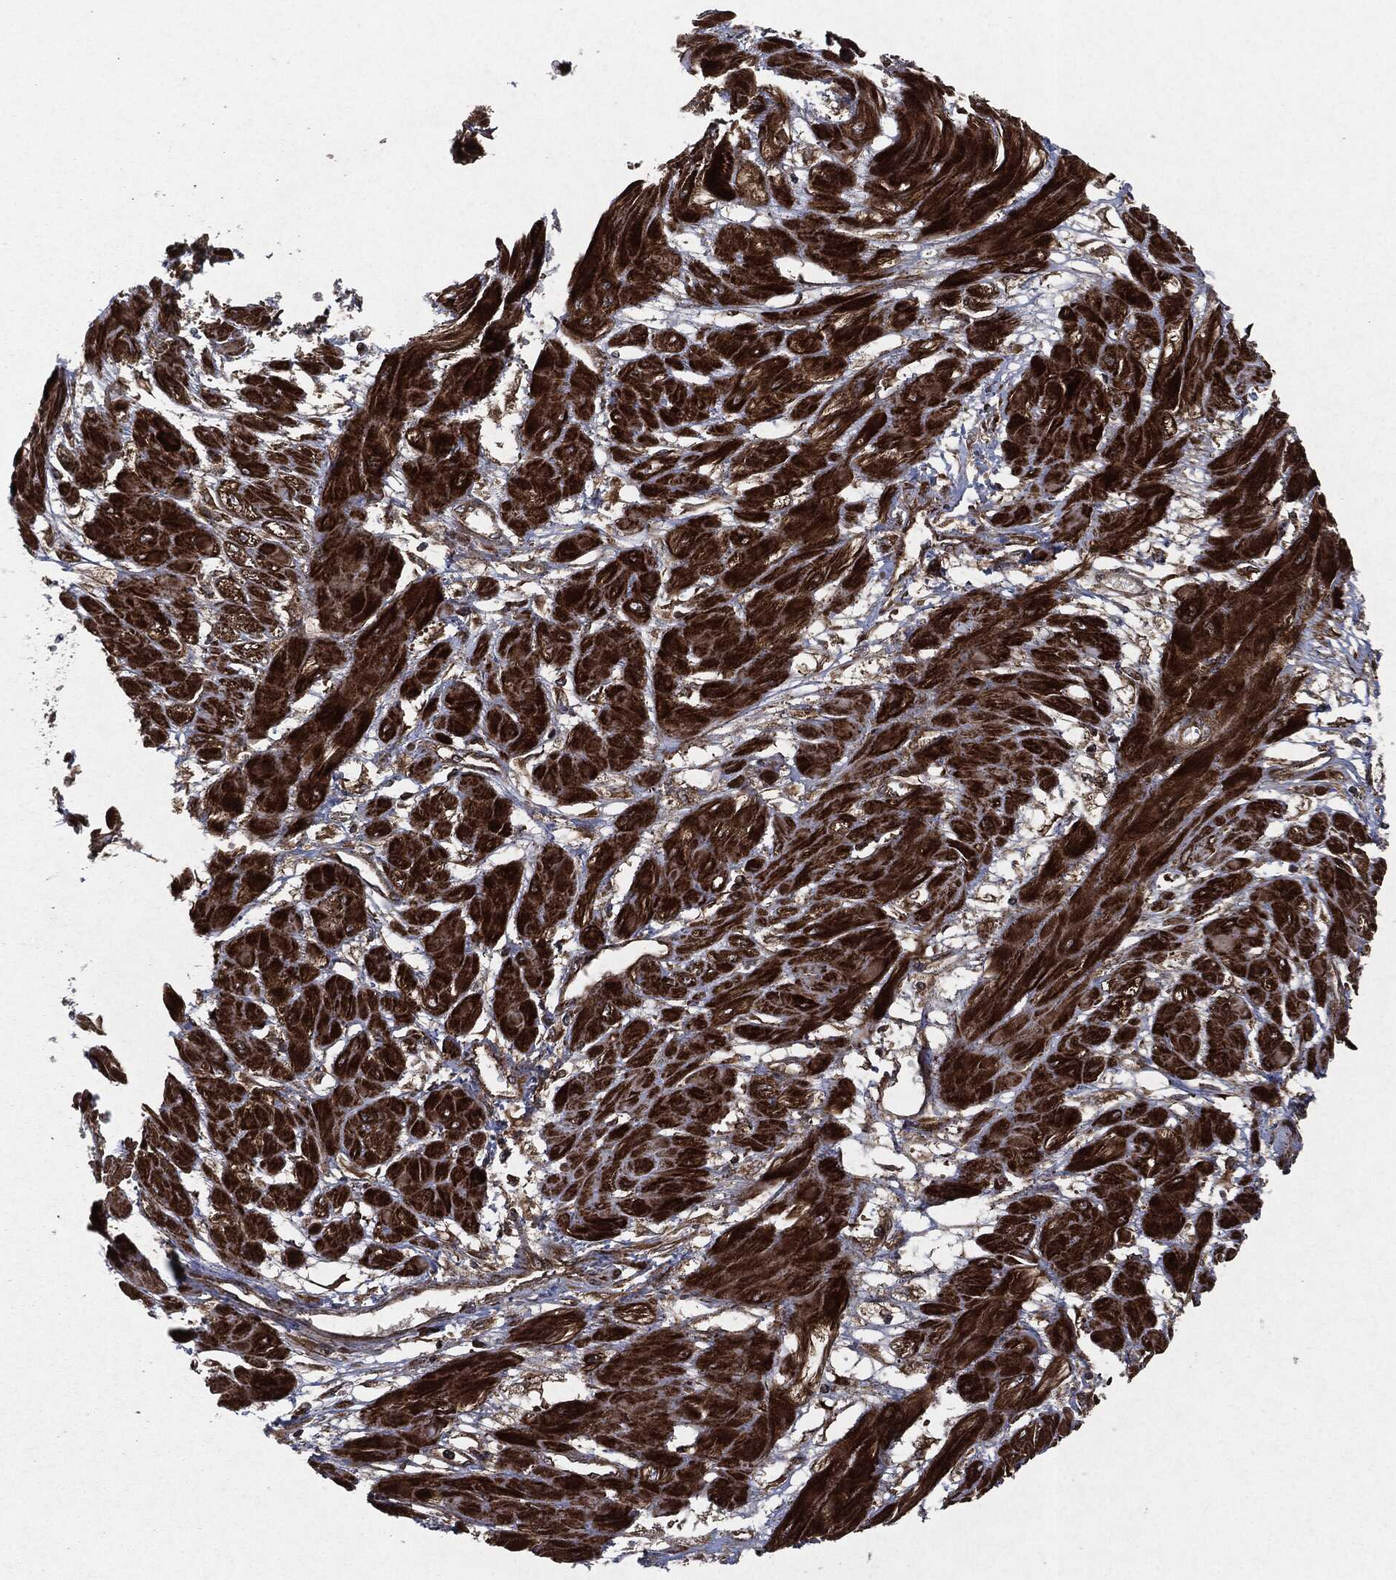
{"staining": {"intensity": "strong", "quantity": ">75%", "location": "cytoplasmic/membranous"}, "tissue": "cervical cancer", "cell_type": "Tumor cells", "image_type": "cancer", "snomed": [{"axis": "morphology", "description": "Squamous cell carcinoma, NOS"}, {"axis": "topography", "description": "Cervix"}], "caption": "Immunohistochemical staining of cervical cancer exhibits high levels of strong cytoplasmic/membranous positivity in about >75% of tumor cells.", "gene": "RAF1", "patient": {"sex": "female", "age": 34}}